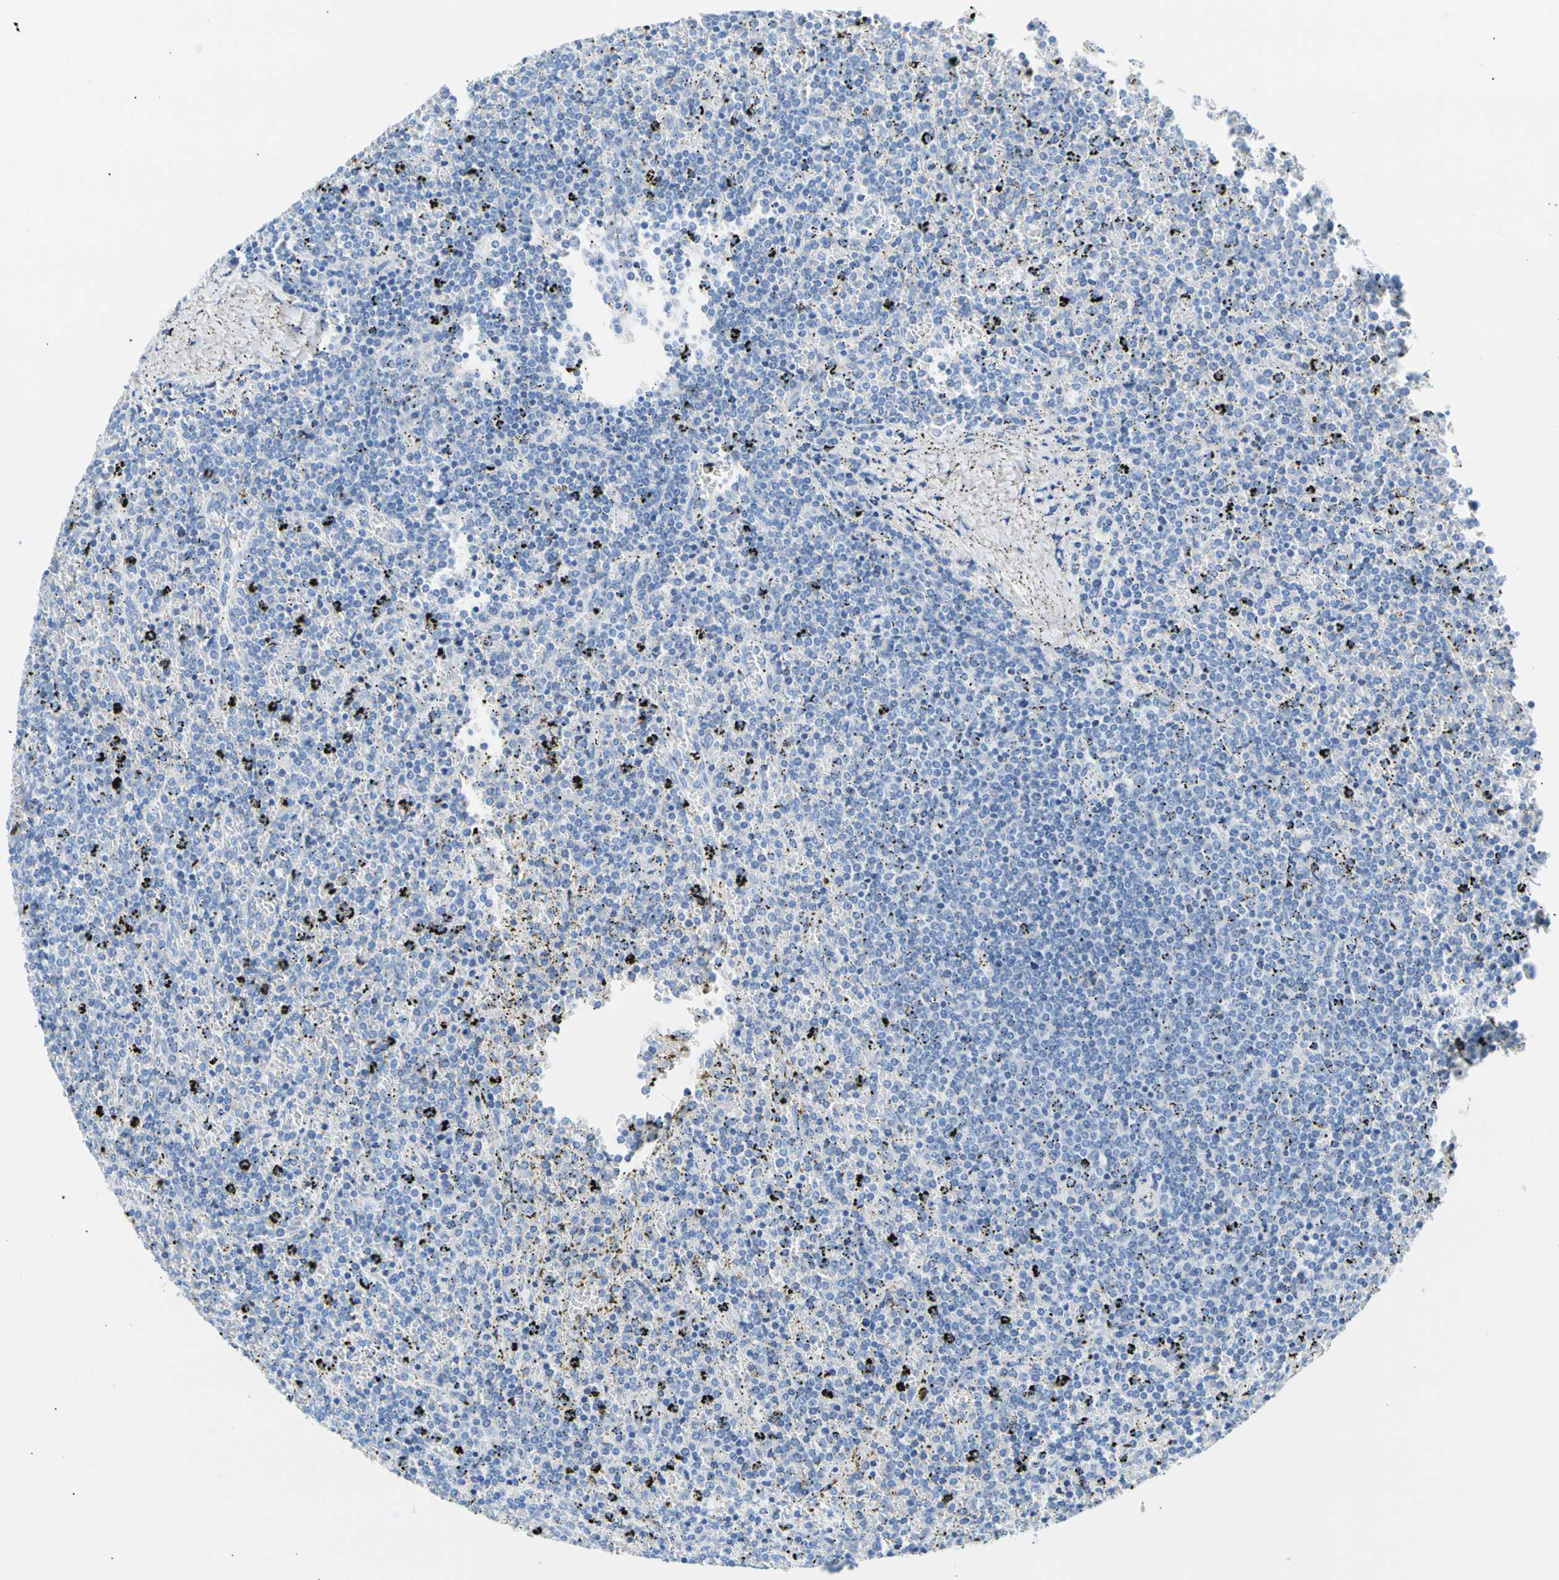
{"staining": {"intensity": "negative", "quantity": "none", "location": "none"}, "tissue": "lymphoma", "cell_type": "Tumor cells", "image_type": "cancer", "snomed": [{"axis": "morphology", "description": "Malignant lymphoma, non-Hodgkin's type, Low grade"}, {"axis": "topography", "description": "Spleen"}], "caption": "Low-grade malignant lymphoma, non-Hodgkin's type was stained to show a protein in brown. There is no significant expression in tumor cells.", "gene": "CEL", "patient": {"sex": "female", "age": 77}}